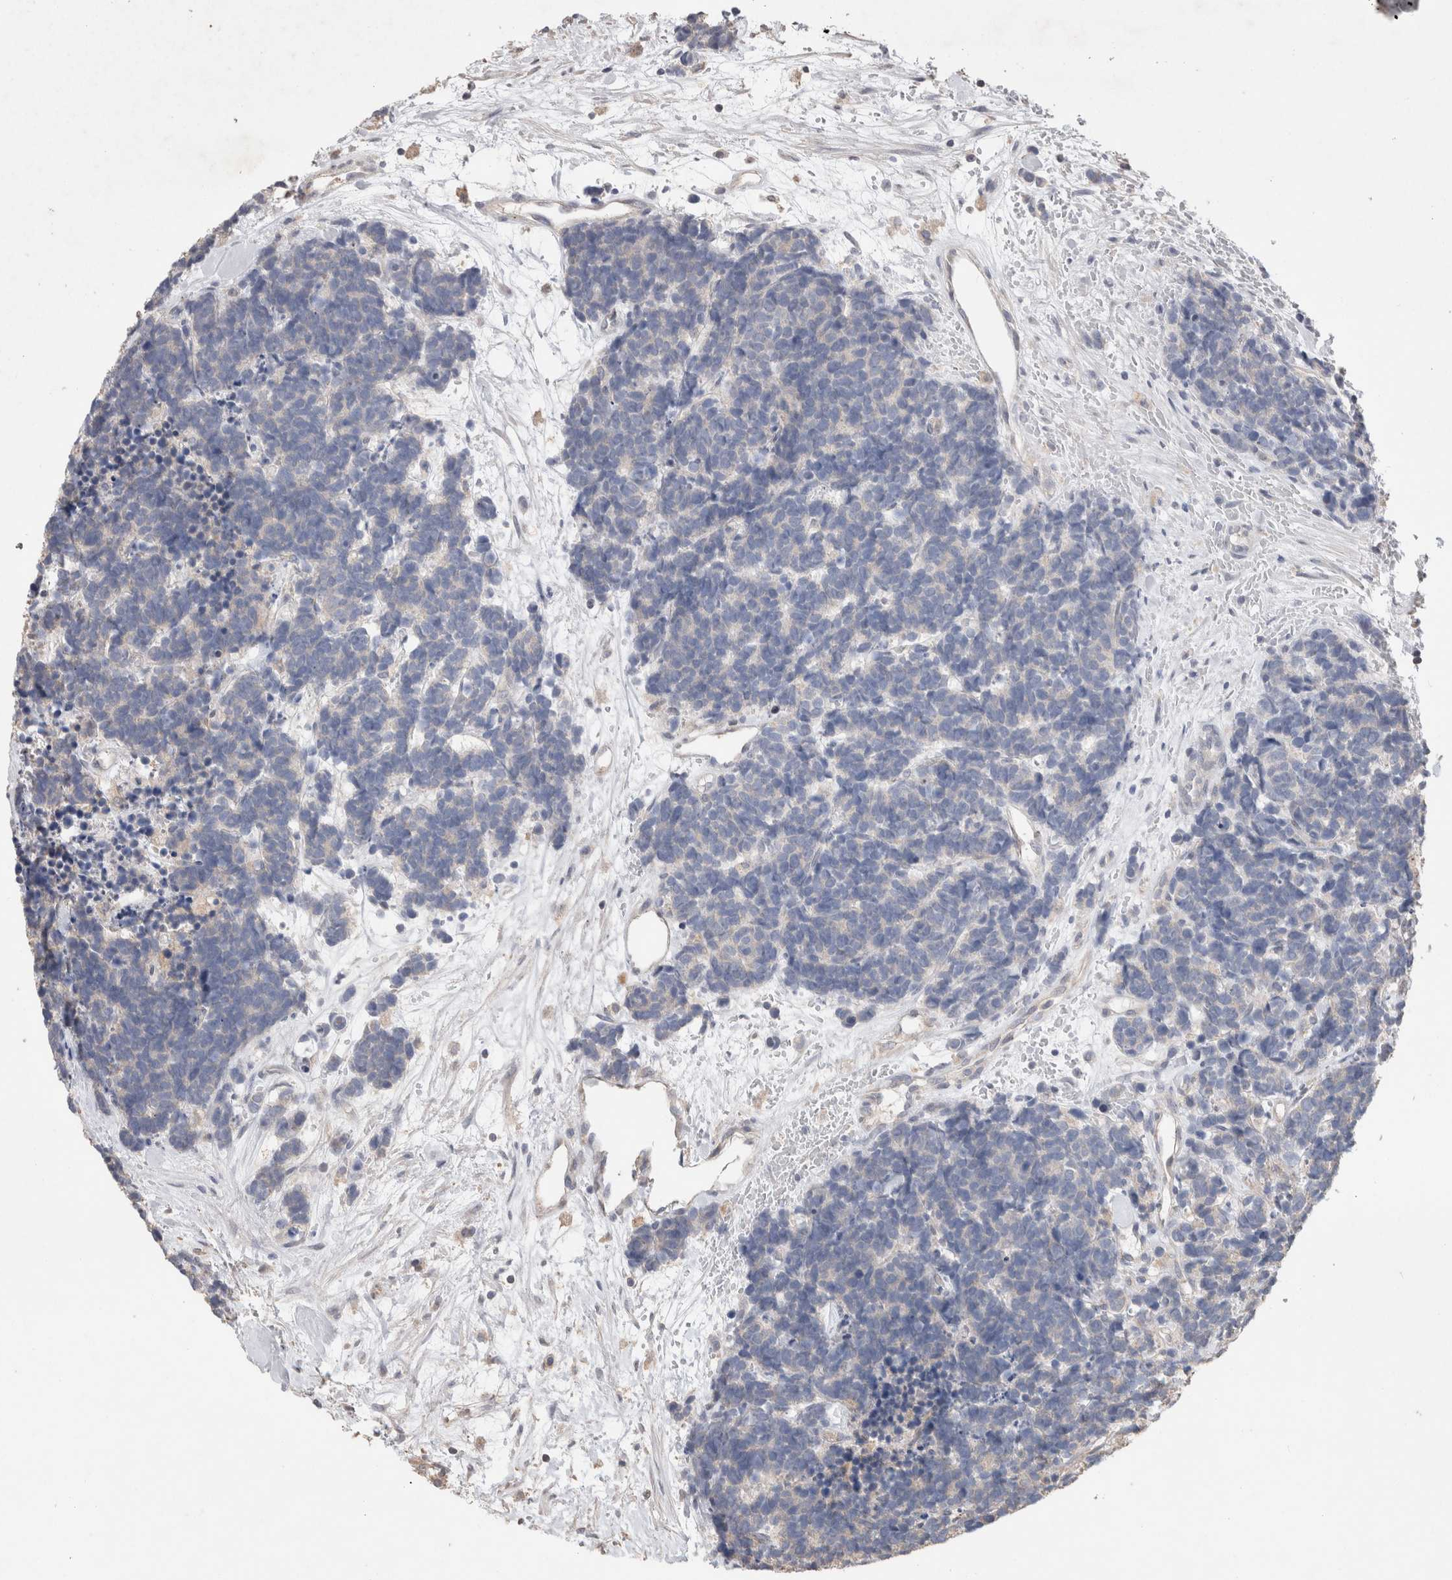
{"staining": {"intensity": "negative", "quantity": "none", "location": "none"}, "tissue": "carcinoid", "cell_type": "Tumor cells", "image_type": "cancer", "snomed": [{"axis": "morphology", "description": "Carcinoma, NOS"}, {"axis": "morphology", "description": "Carcinoid, malignant, NOS"}, {"axis": "topography", "description": "Urinary bladder"}], "caption": "High magnification brightfield microscopy of carcinoid stained with DAB (brown) and counterstained with hematoxylin (blue): tumor cells show no significant staining. The staining was performed using DAB (3,3'-diaminobenzidine) to visualize the protein expression in brown, while the nuclei were stained in blue with hematoxylin (Magnification: 20x).", "gene": "TRIM5", "patient": {"sex": "male", "age": 57}}